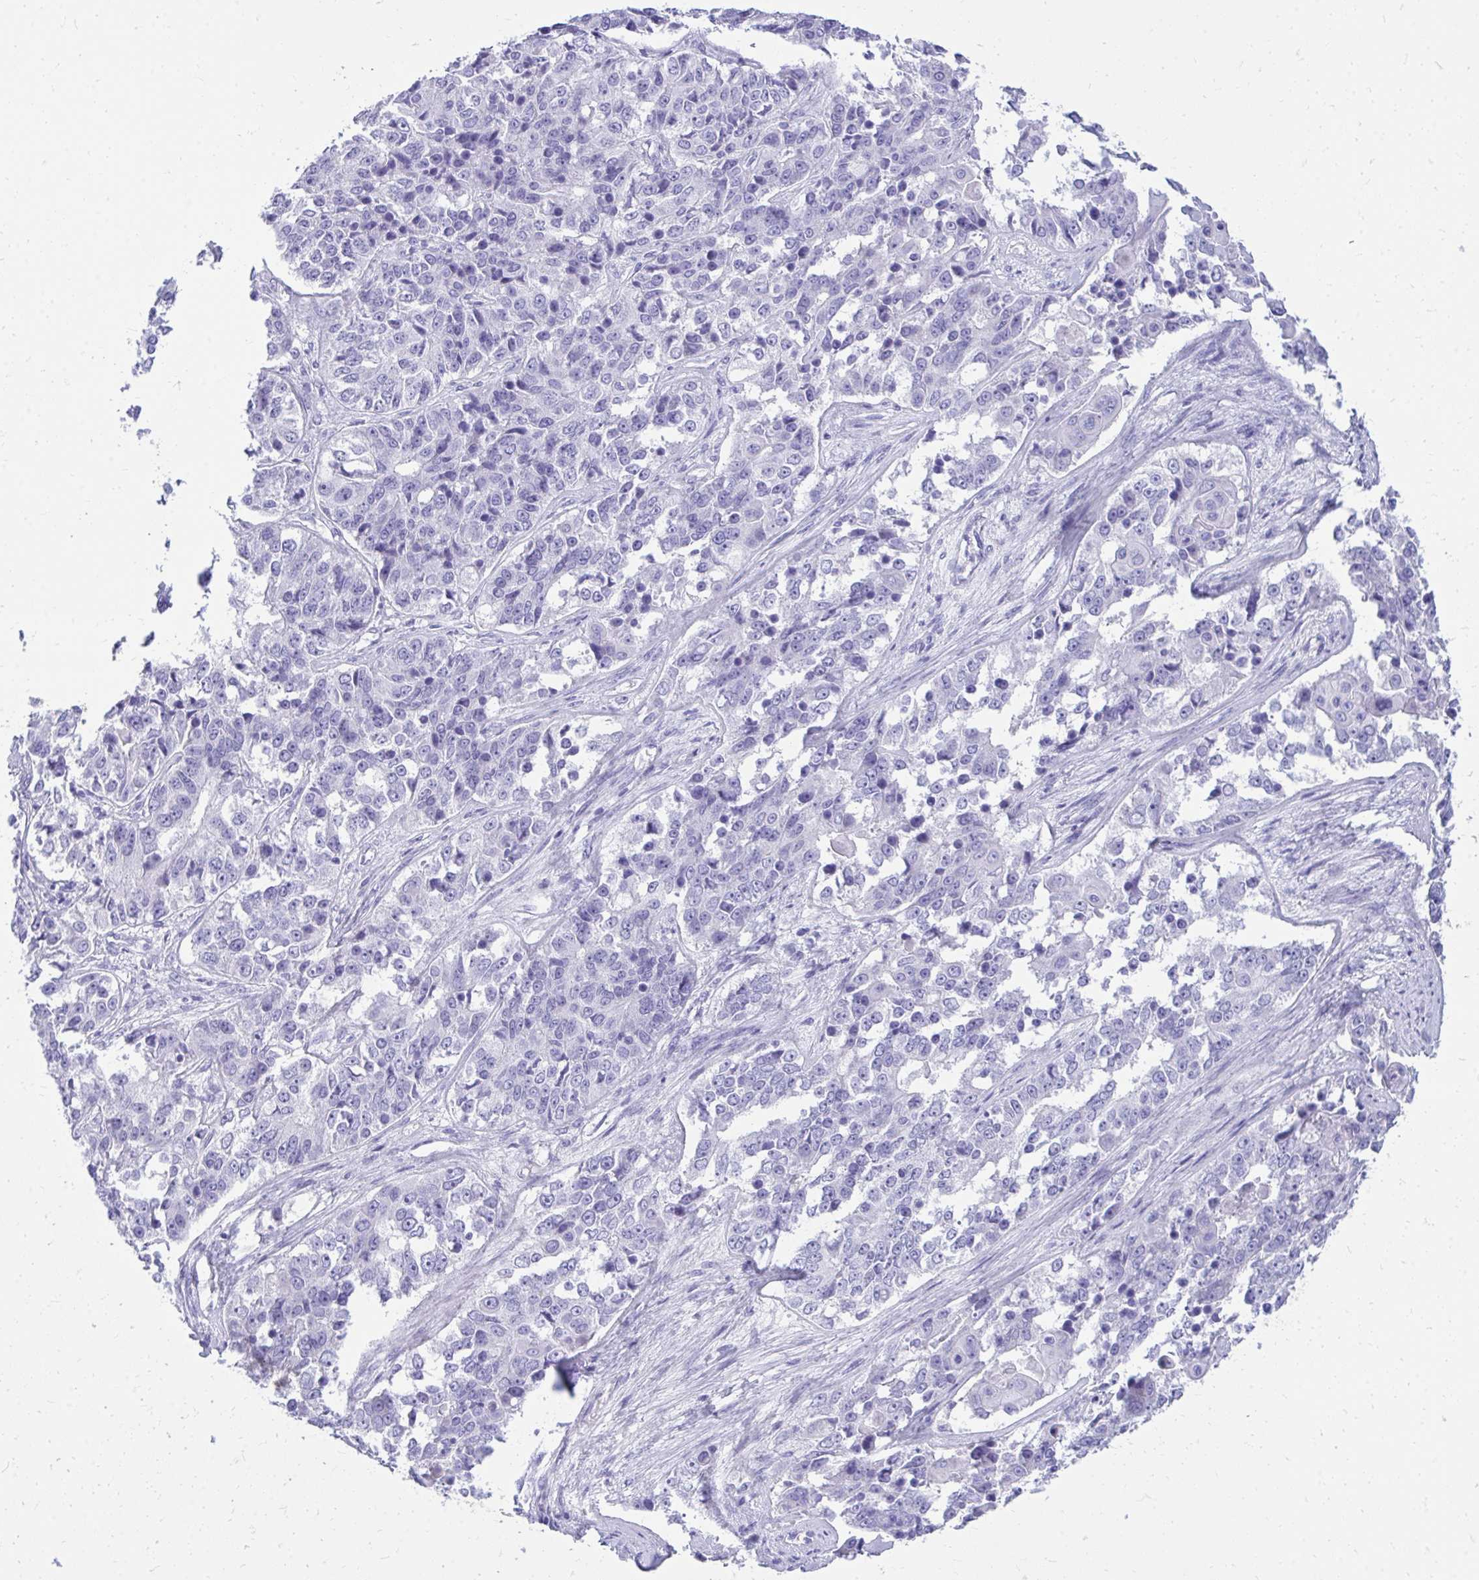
{"staining": {"intensity": "negative", "quantity": "none", "location": "none"}, "tissue": "ovarian cancer", "cell_type": "Tumor cells", "image_type": "cancer", "snomed": [{"axis": "morphology", "description": "Carcinoma, endometroid"}, {"axis": "topography", "description": "Ovary"}], "caption": "The photomicrograph shows no staining of tumor cells in ovarian cancer (endometroid carcinoma).", "gene": "ANKDD1B", "patient": {"sex": "female", "age": 51}}